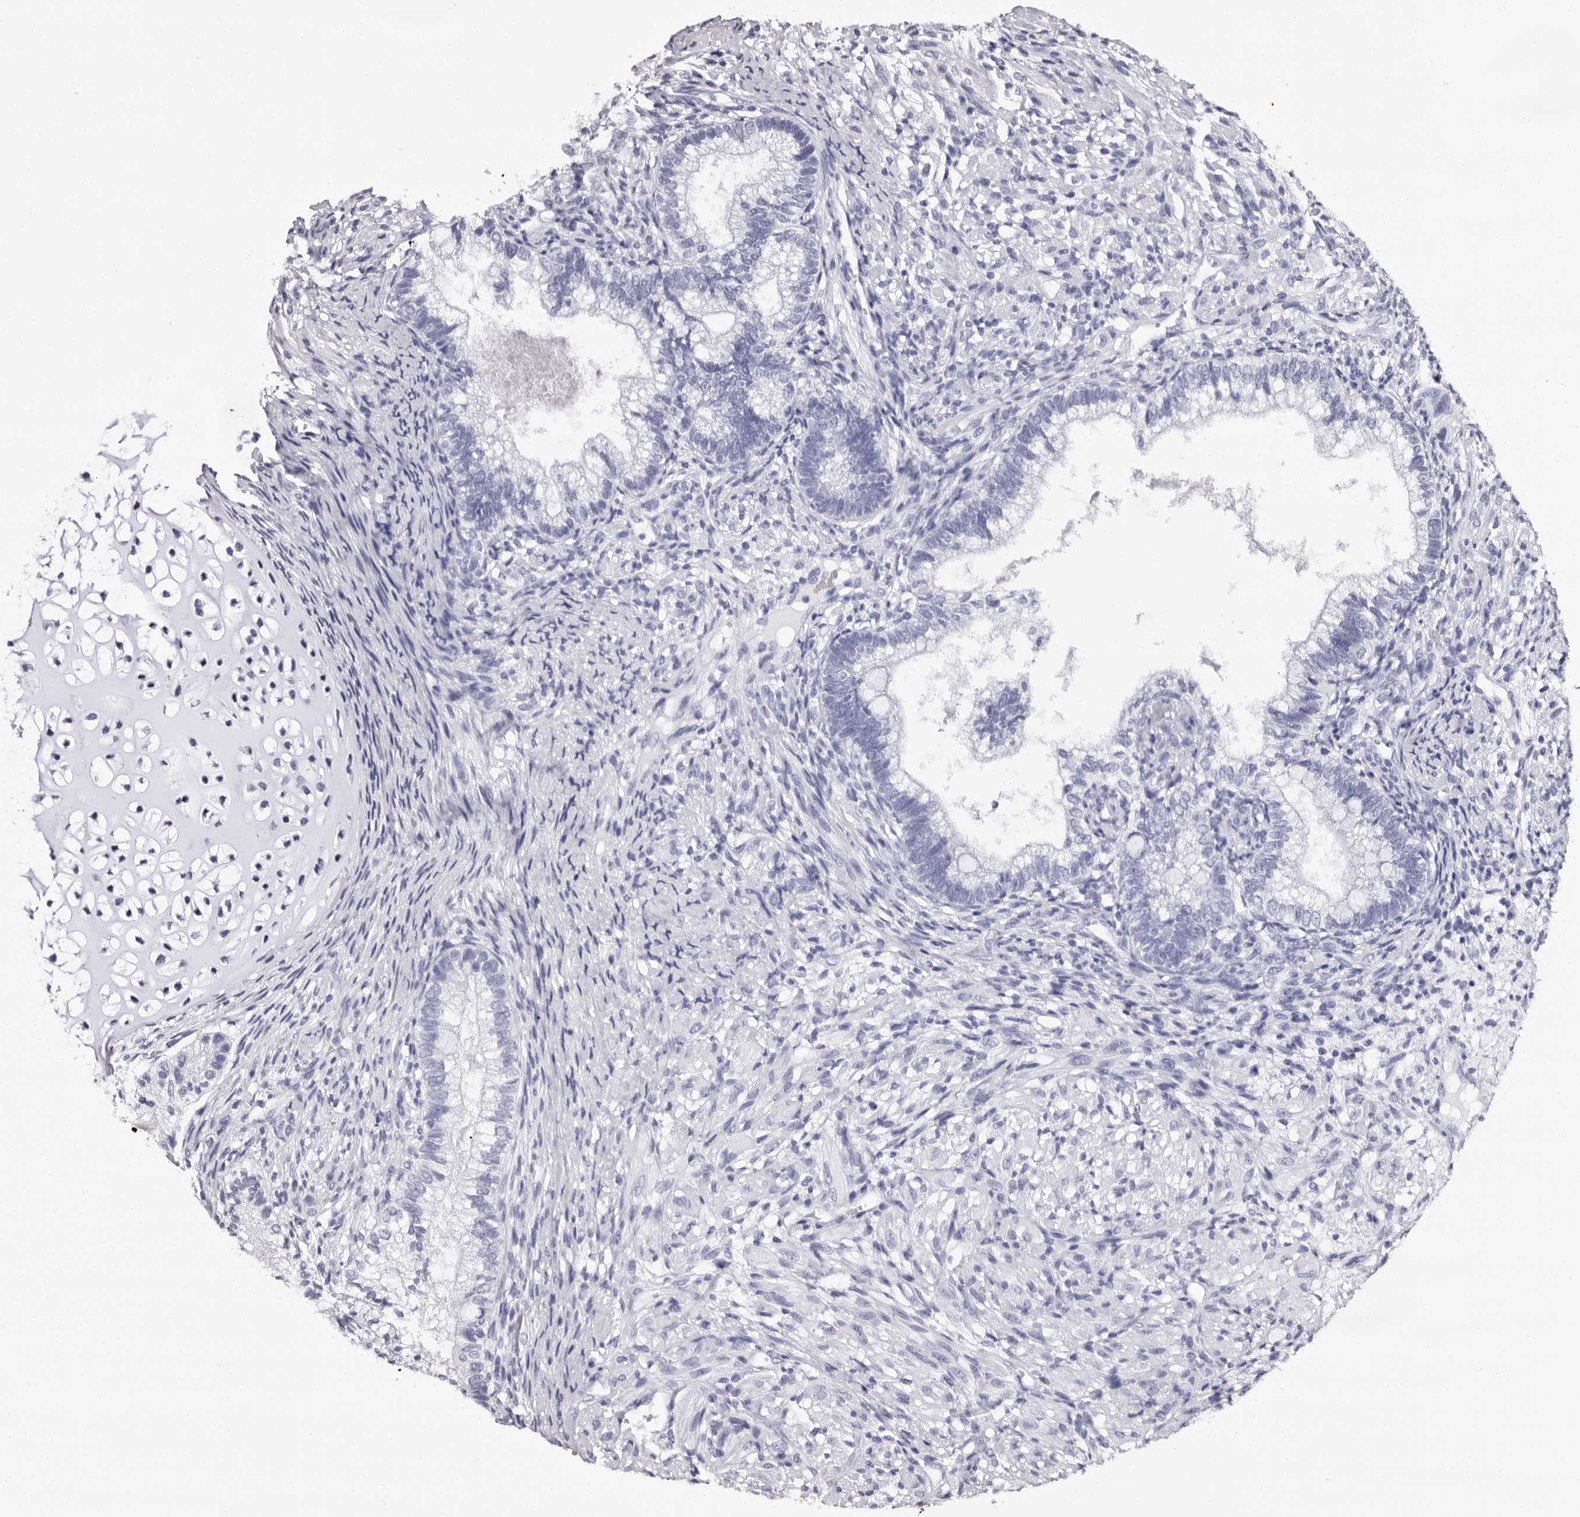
{"staining": {"intensity": "negative", "quantity": "none", "location": "none"}, "tissue": "testis cancer", "cell_type": "Tumor cells", "image_type": "cancer", "snomed": [{"axis": "morphology", "description": "Seminoma, NOS"}, {"axis": "morphology", "description": "Carcinoma, Embryonal, NOS"}, {"axis": "topography", "description": "Testis"}], "caption": "The IHC micrograph has no significant expression in tumor cells of seminoma (testis) tissue.", "gene": "AUNIP", "patient": {"sex": "male", "age": 28}}